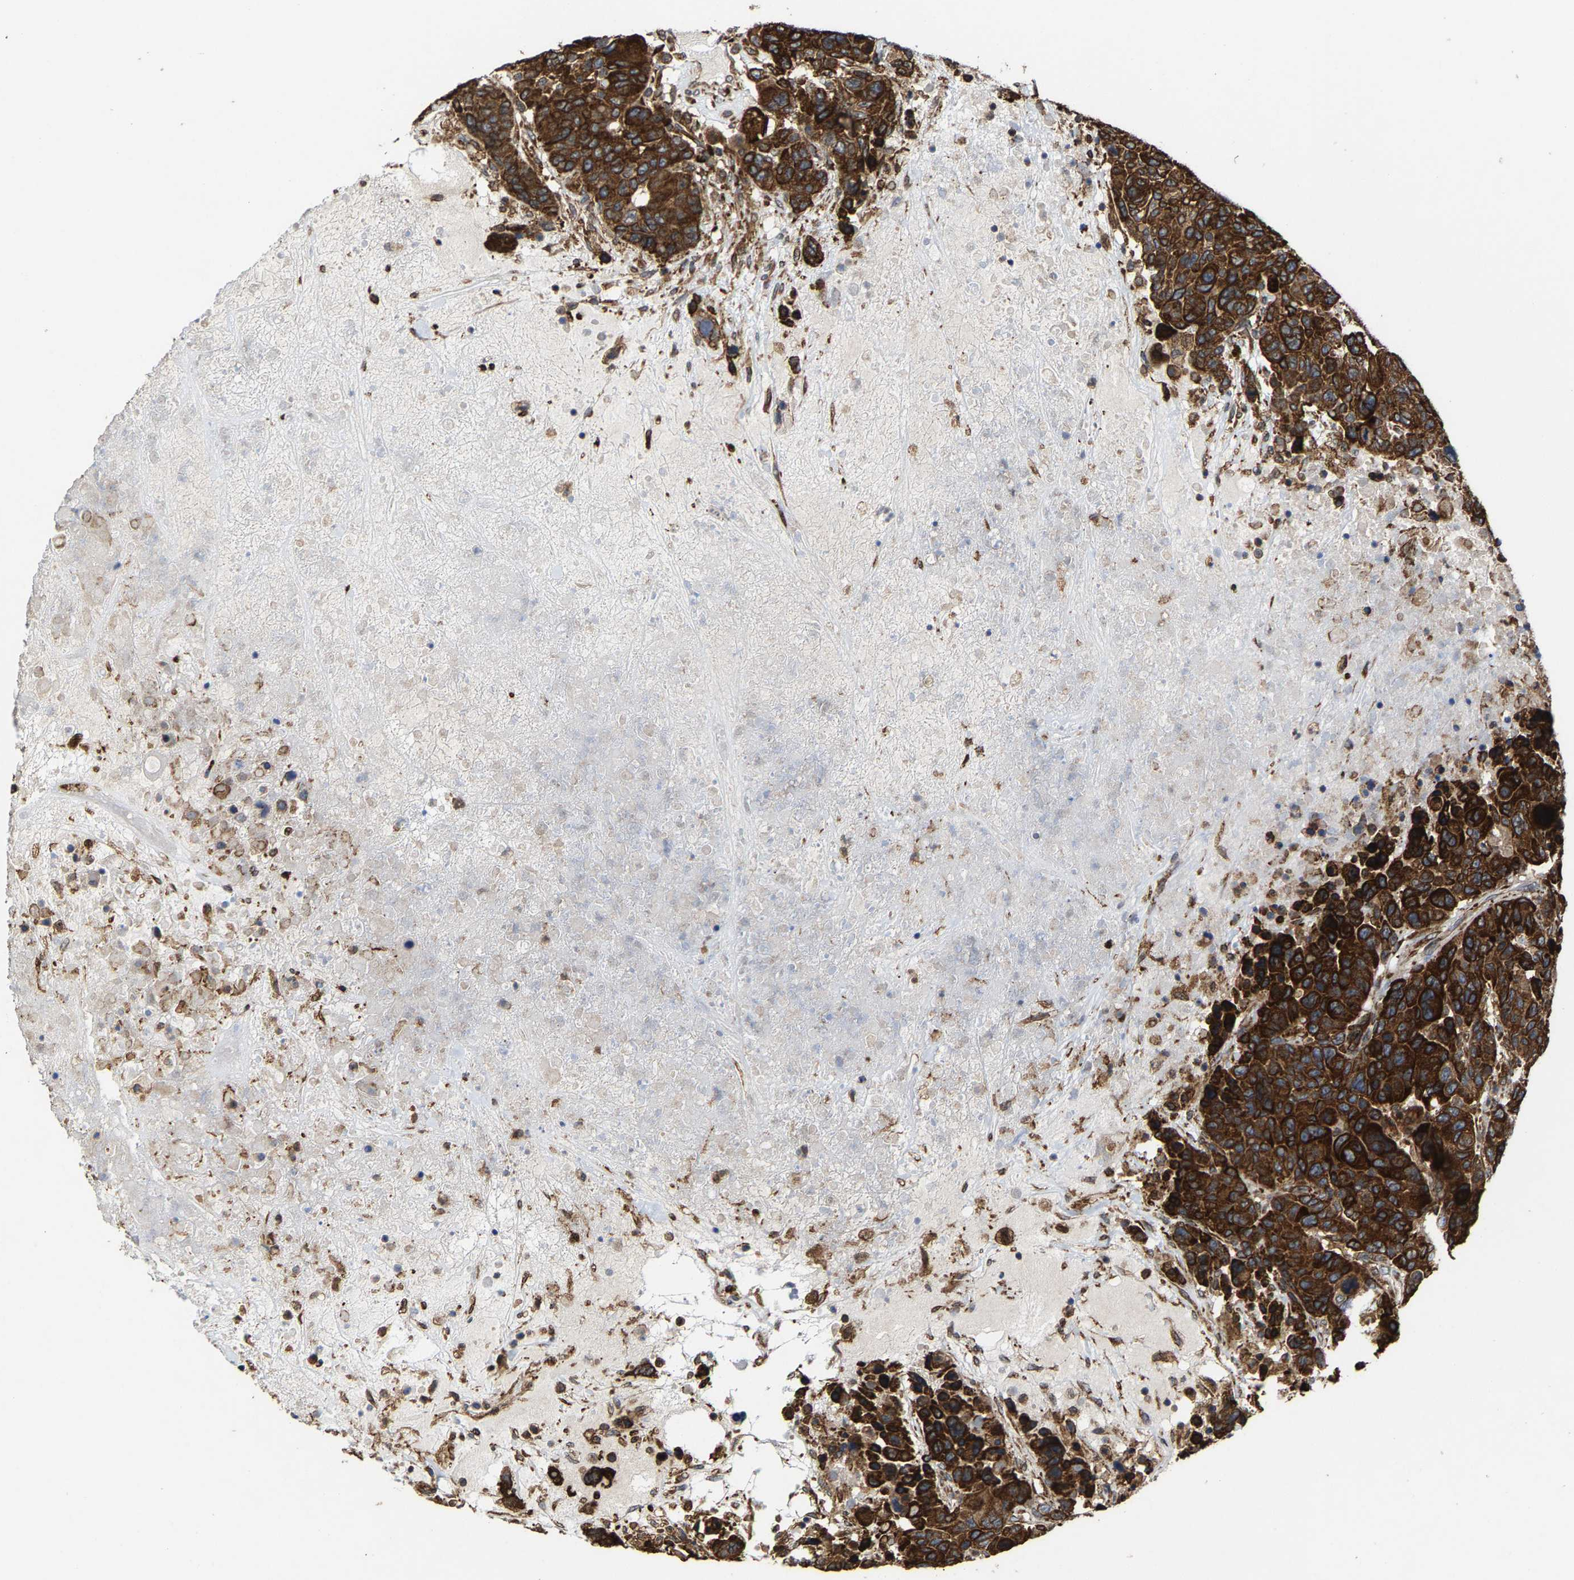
{"staining": {"intensity": "strong", "quantity": ">75%", "location": "cytoplasmic/membranous"}, "tissue": "breast cancer", "cell_type": "Tumor cells", "image_type": "cancer", "snomed": [{"axis": "morphology", "description": "Duct carcinoma"}, {"axis": "topography", "description": "Breast"}], "caption": "IHC image of human breast cancer stained for a protein (brown), which exhibits high levels of strong cytoplasmic/membranous staining in about >75% of tumor cells.", "gene": "FGD3", "patient": {"sex": "female", "age": 37}}